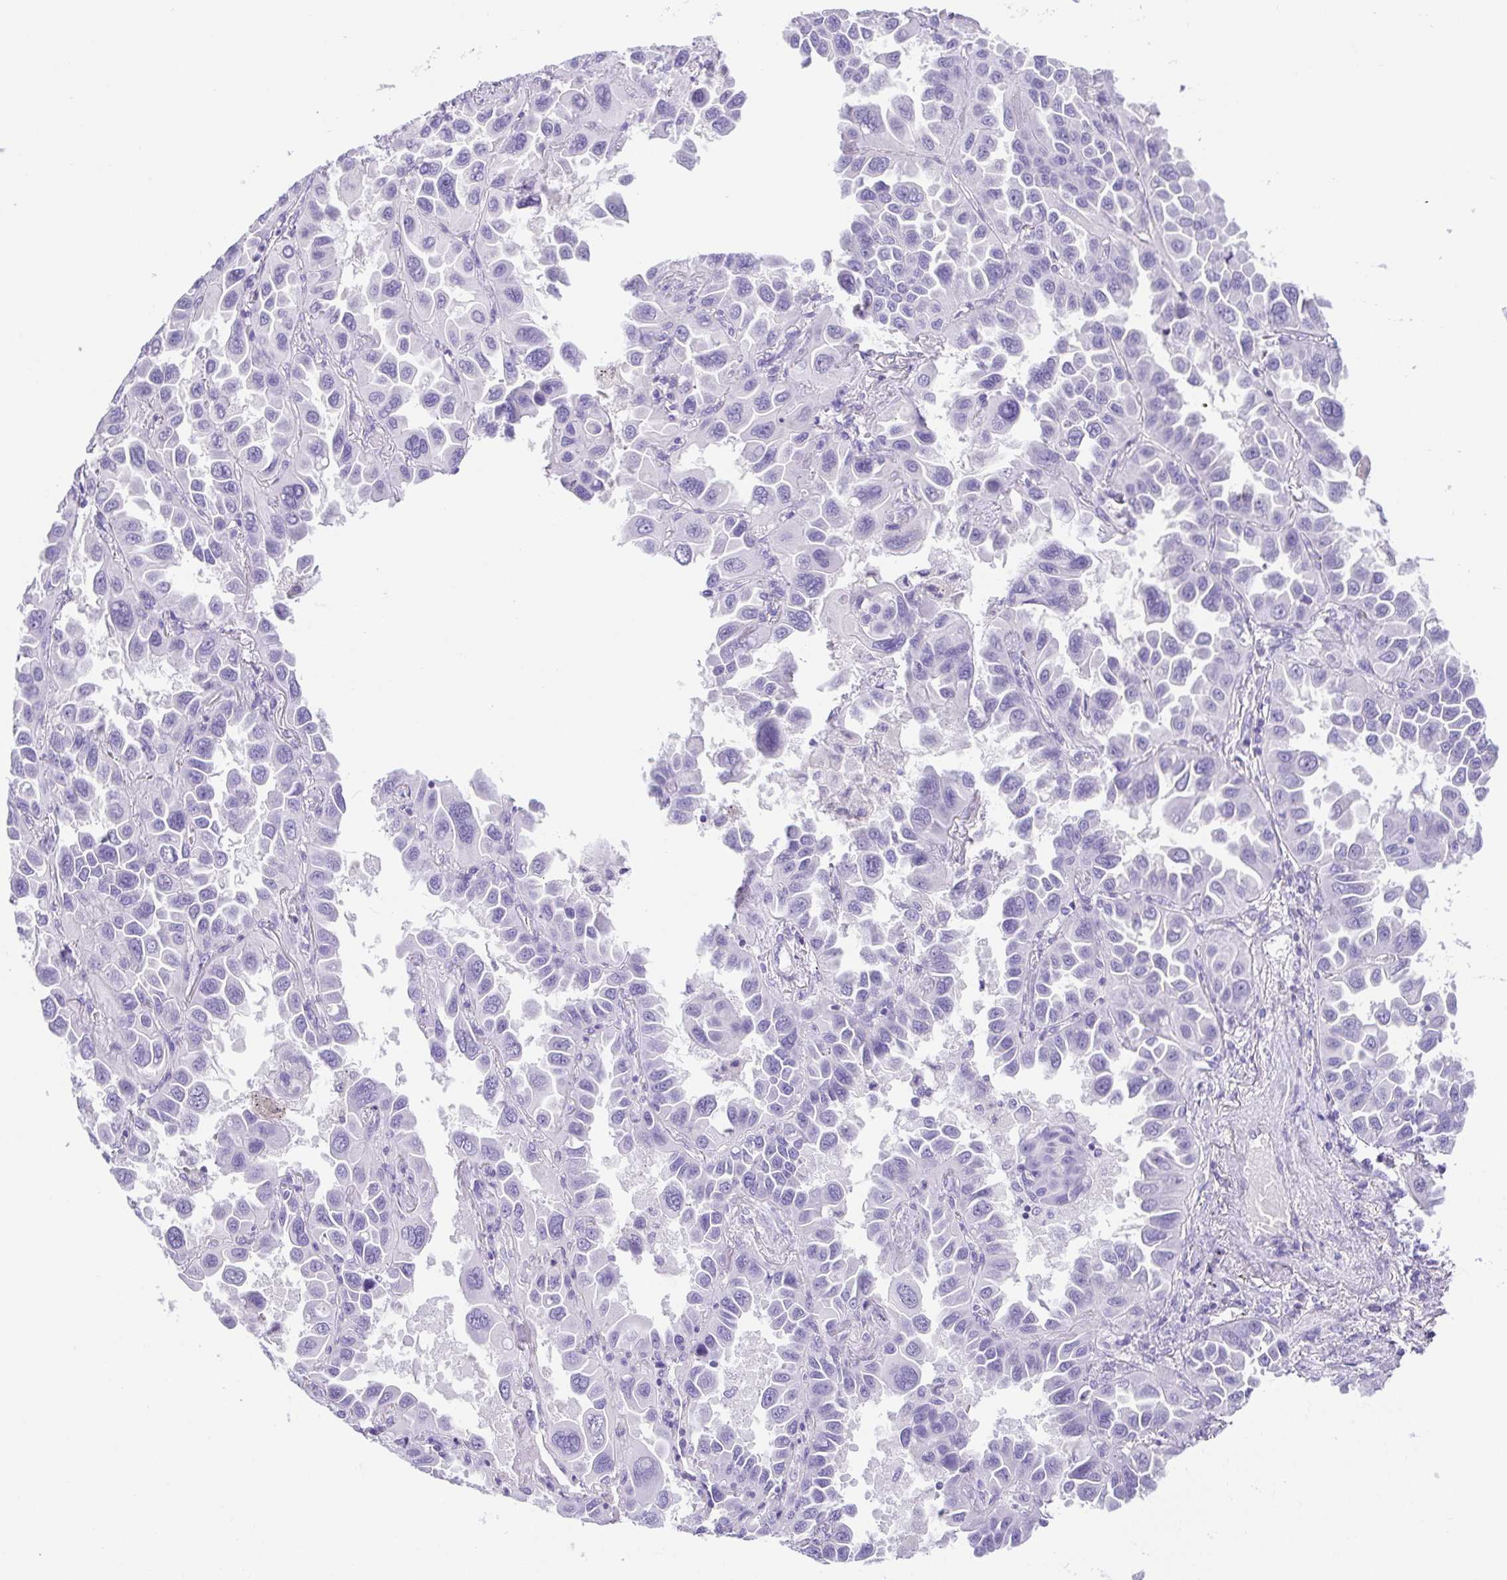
{"staining": {"intensity": "negative", "quantity": "none", "location": "none"}, "tissue": "lung cancer", "cell_type": "Tumor cells", "image_type": "cancer", "snomed": [{"axis": "morphology", "description": "Adenocarcinoma, NOS"}, {"axis": "topography", "description": "Lung"}], "caption": "An image of lung cancer (adenocarcinoma) stained for a protein reveals no brown staining in tumor cells.", "gene": "SPATA4", "patient": {"sex": "male", "age": 64}}